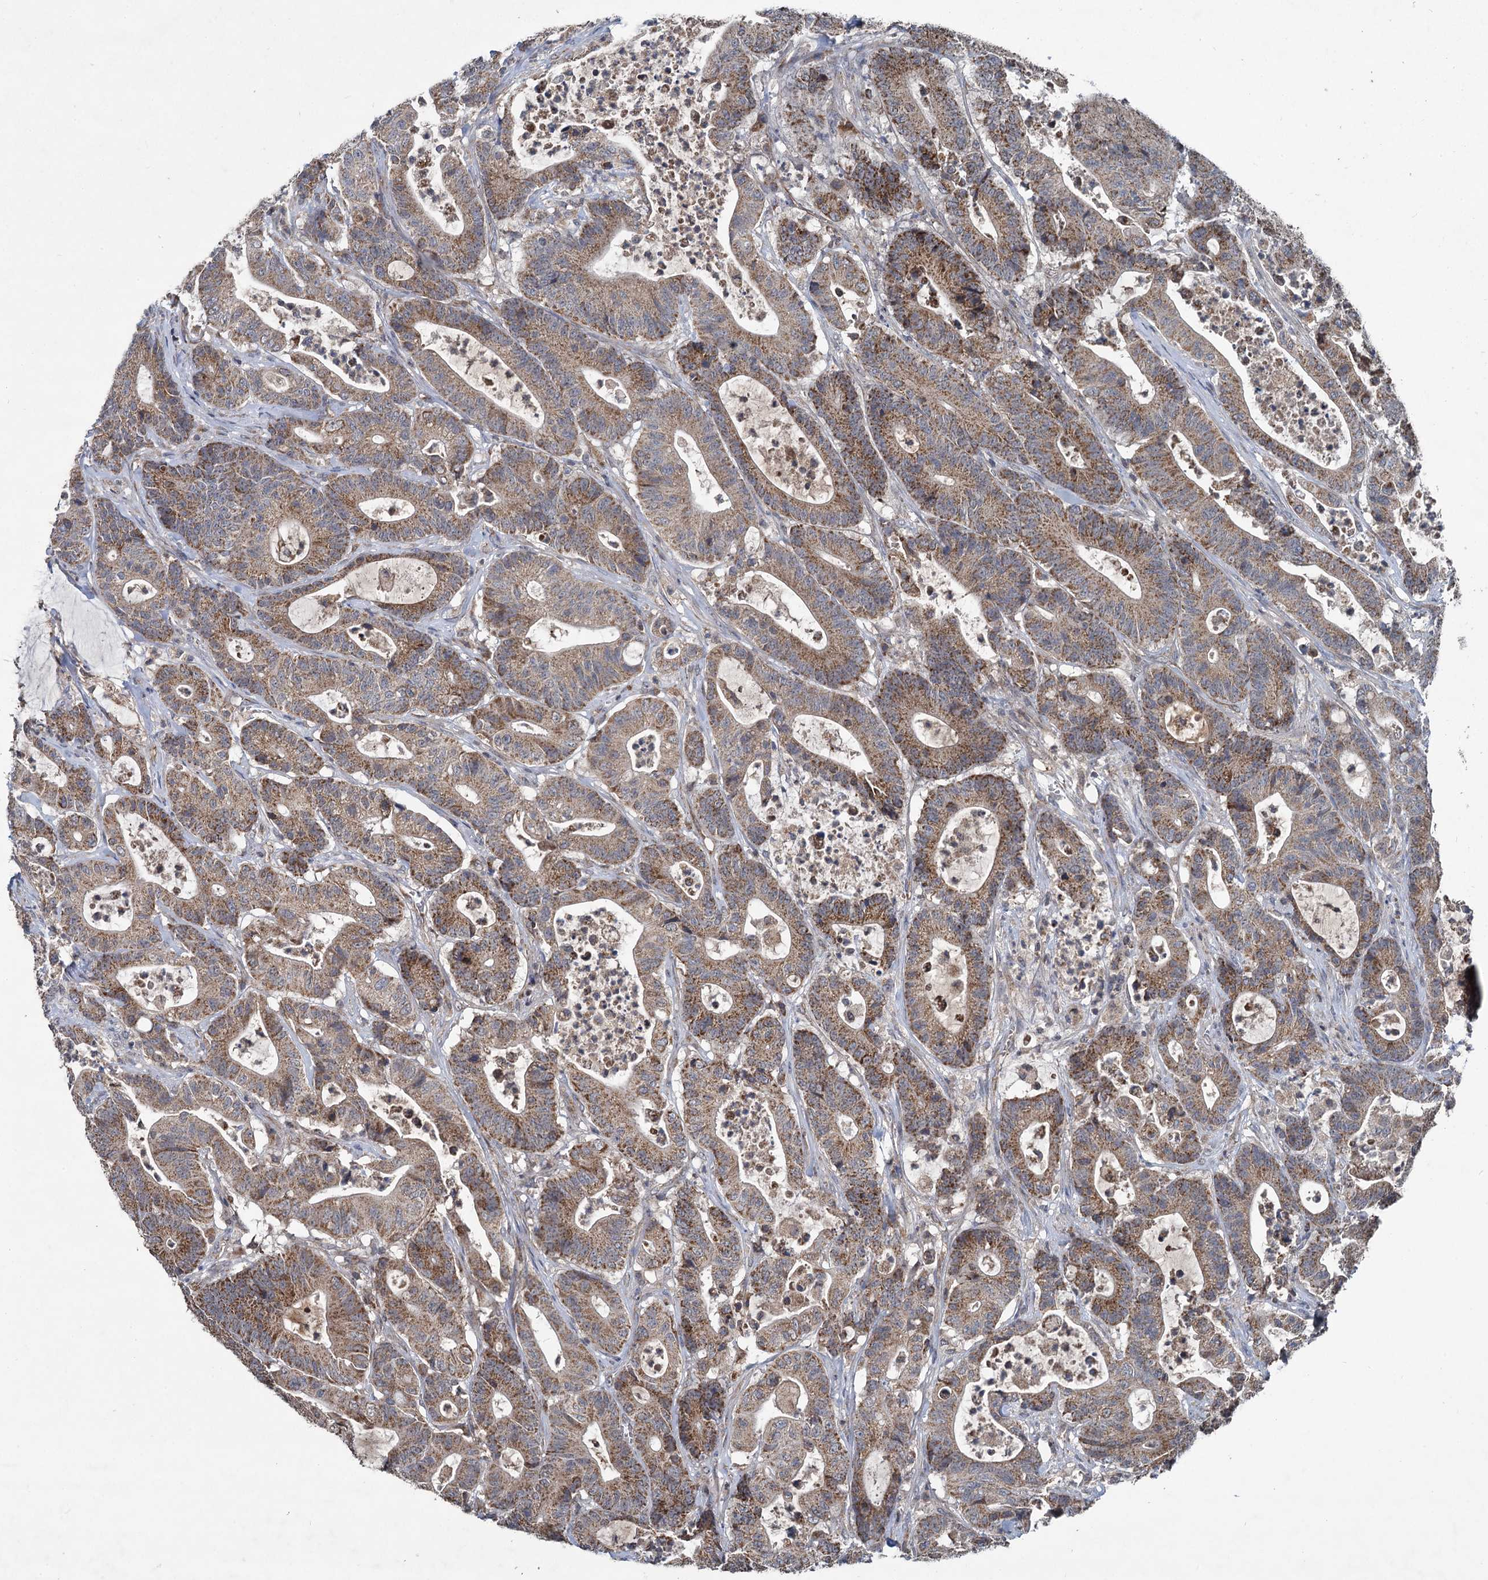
{"staining": {"intensity": "moderate", "quantity": ">75%", "location": "cytoplasmic/membranous"}, "tissue": "colorectal cancer", "cell_type": "Tumor cells", "image_type": "cancer", "snomed": [{"axis": "morphology", "description": "Adenocarcinoma, NOS"}, {"axis": "topography", "description": "Colon"}], "caption": "Immunohistochemical staining of adenocarcinoma (colorectal) demonstrates moderate cytoplasmic/membranous protein staining in approximately >75% of tumor cells.", "gene": "METTL4", "patient": {"sex": "female", "age": 84}}